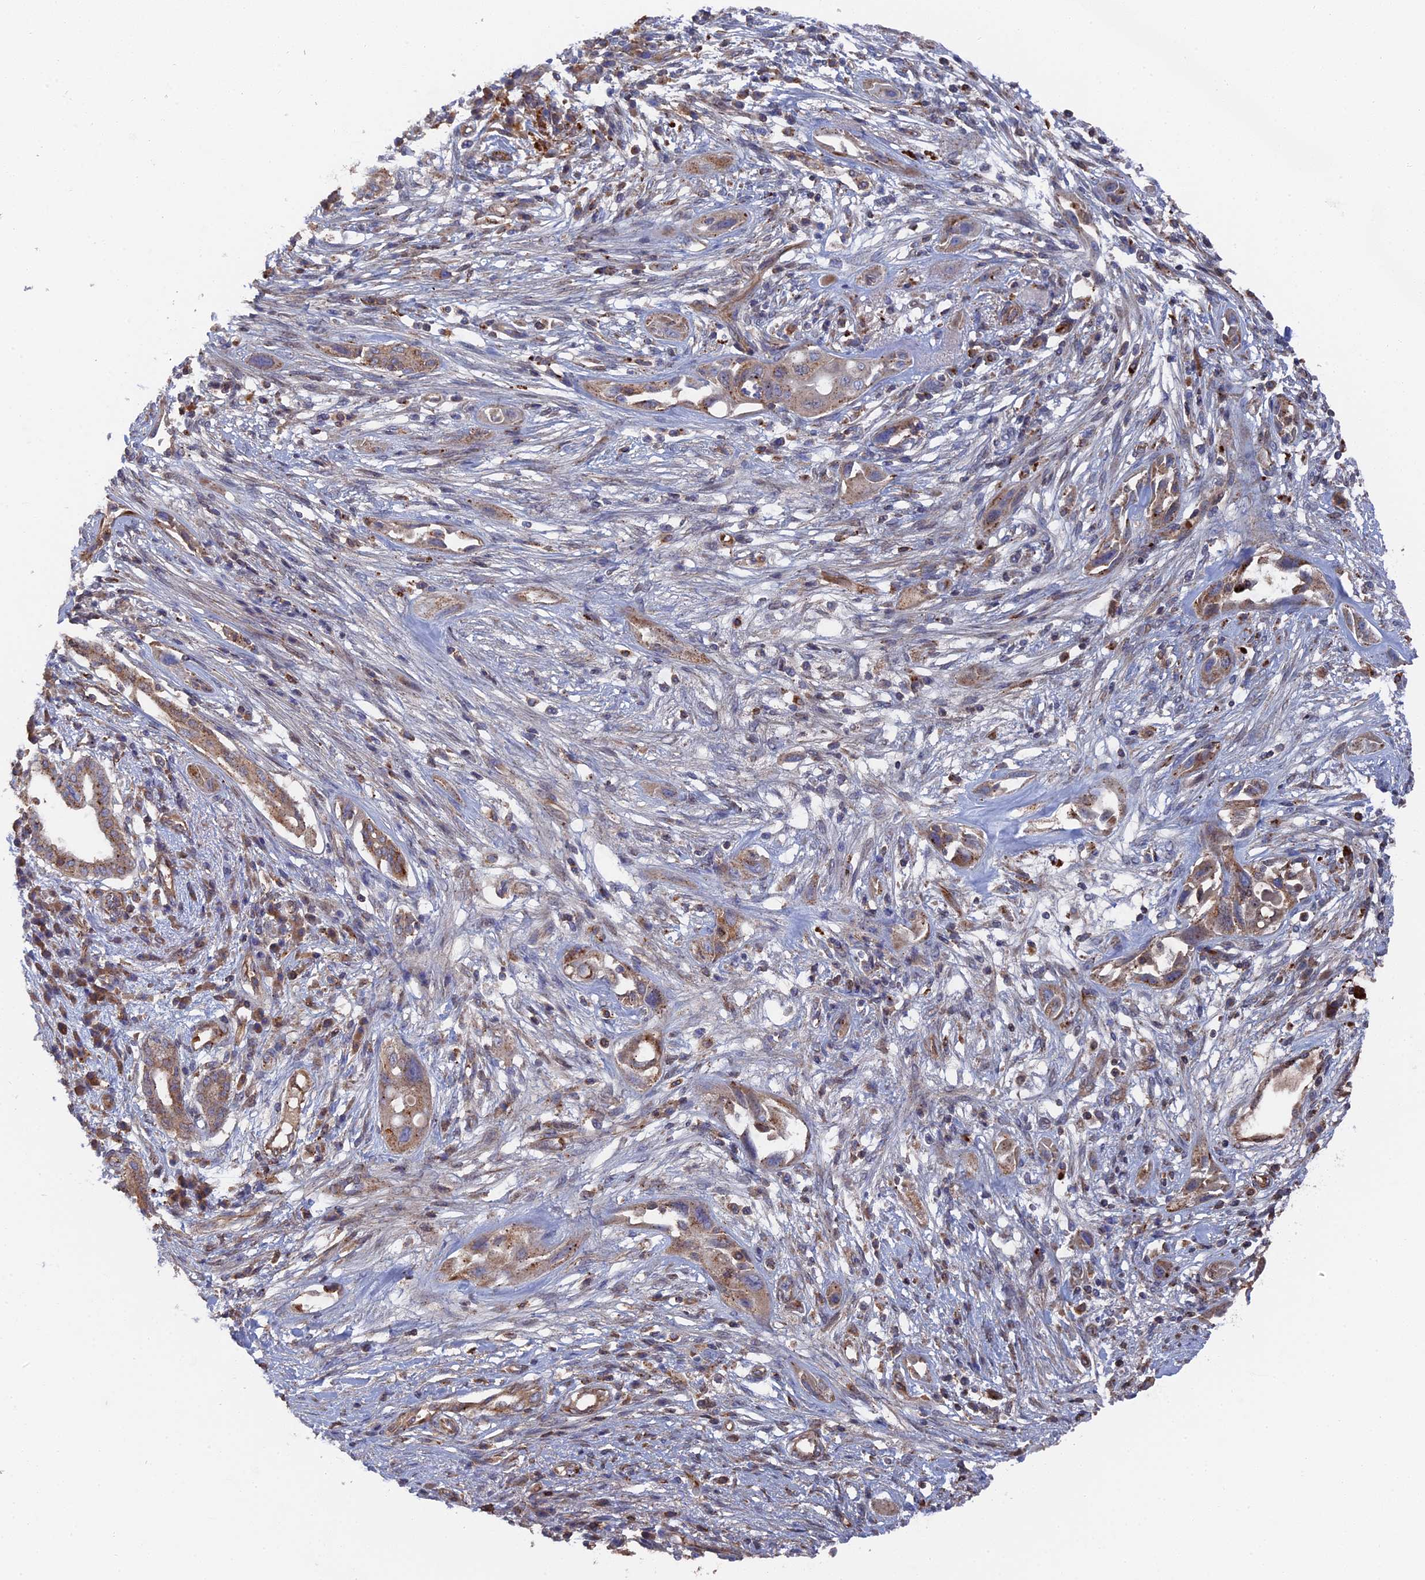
{"staining": {"intensity": "moderate", "quantity": ">75%", "location": "cytoplasmic/membranous"}, "tissue": "pancreatic cancer", "cell_type": "Tumor cells", "image_type": "cancer", "snomed": [{"axis": "morphology", "description": "Adenocarcinoma, NOS"}, {"axis": "topography", "description": "Pancreas"}], "caption": "Brown immunohistochemical staining in human pancreatic cancer displays moderate cytoplasmic/membranous positivity in approximately >75% of tumor cells. (DAB (3,3'-diaminobenzidine) IHC with brightfield microscopy, high magnification).", "gene": "SMG9", "patient": {"sex": "male", "age": 68}}